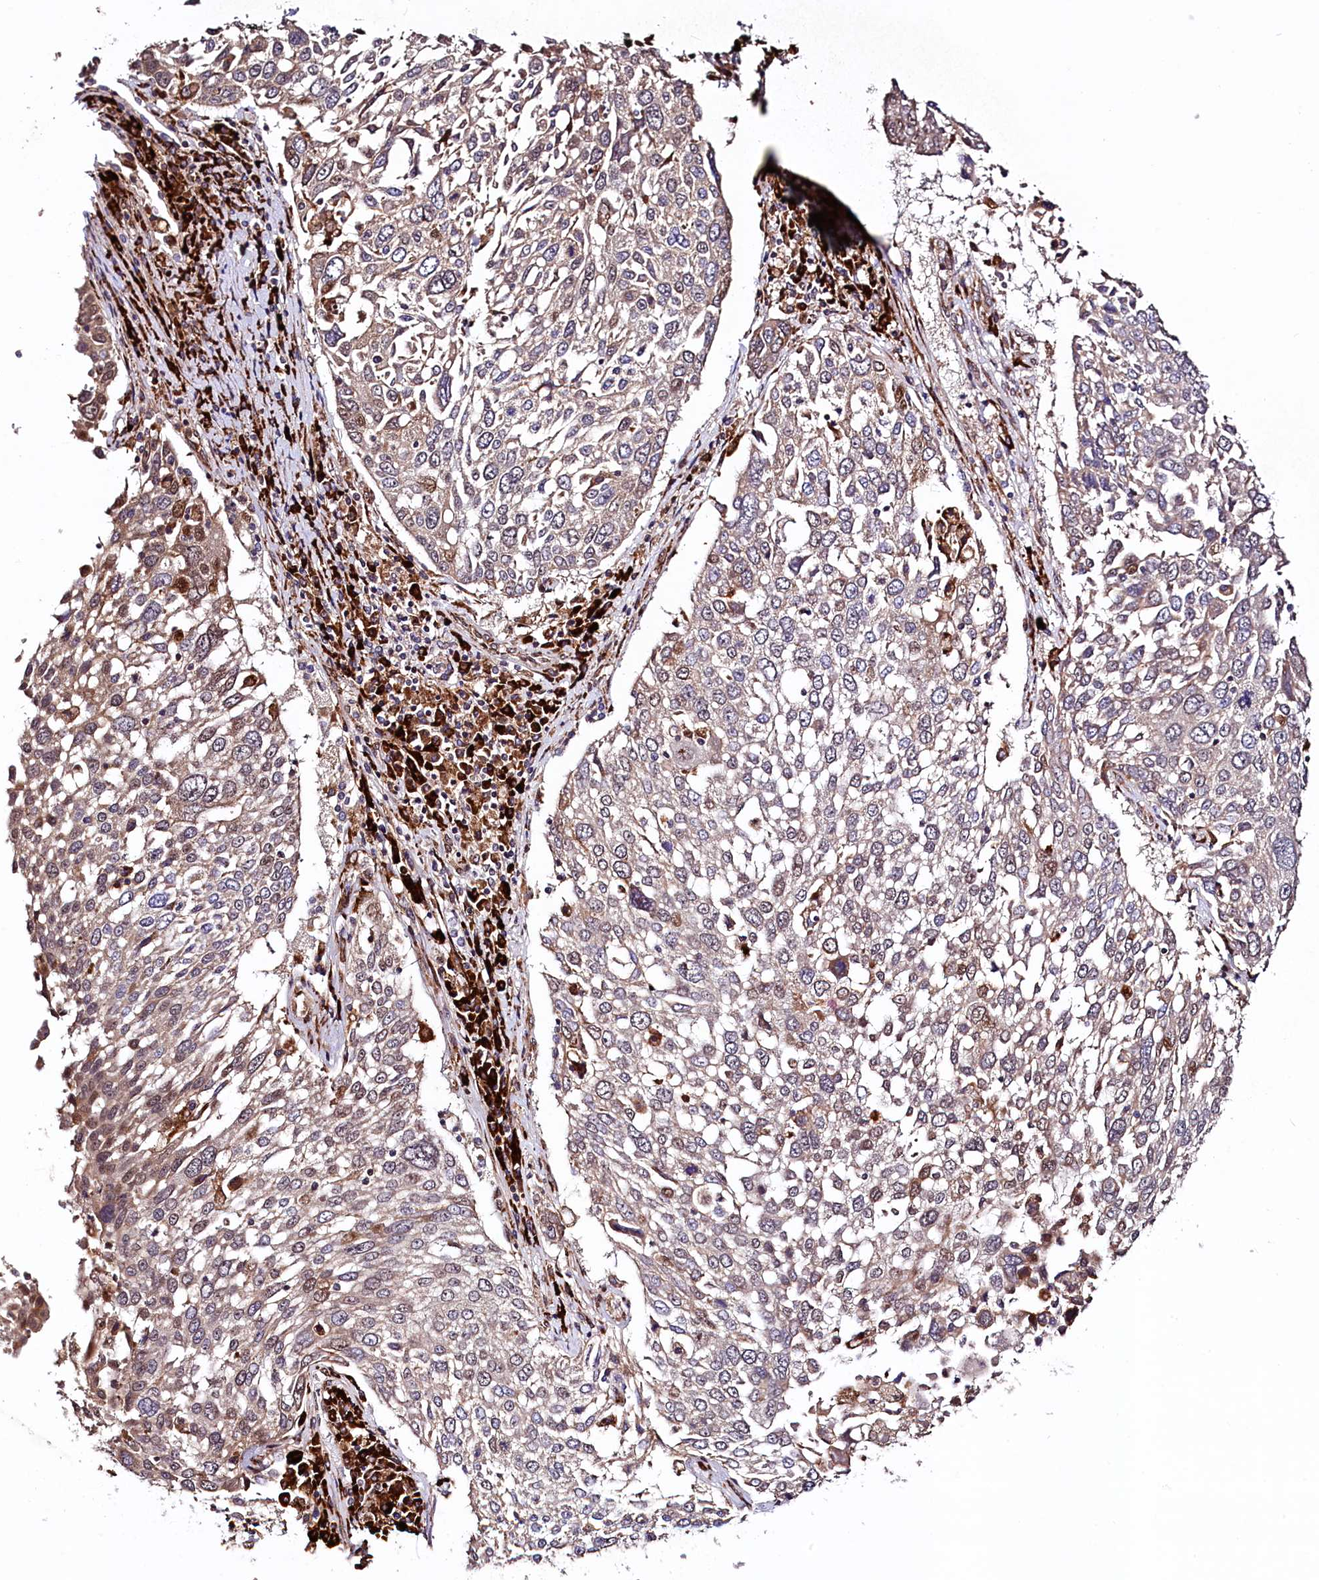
{"staining": {"intensity": "weak", "quantity": "25%-75%", "location": "cytoplasmic/membranous,nuclear"}, "tissue": "lung cancer", "cell_type": "Tumor cells", "image_type": "cancer", "snomed": [{"axis": "morphology", "description": "Squamous cell carcinoma, NOS"}, {"axis": "topography", "description": "Lung"}], "caption": "Brown immunohistochemical staining in human lung cancer reveals weak cytoplasmic/membranous and nuclear expression in approximately 25%-75% of tumor cells. (DAB (3,3'-diaminobenzidine) = brown stain, brightfield microscopy at high magnification).", "gene": "C5orf15", "patient": {"sex": "male", "age": 65}}